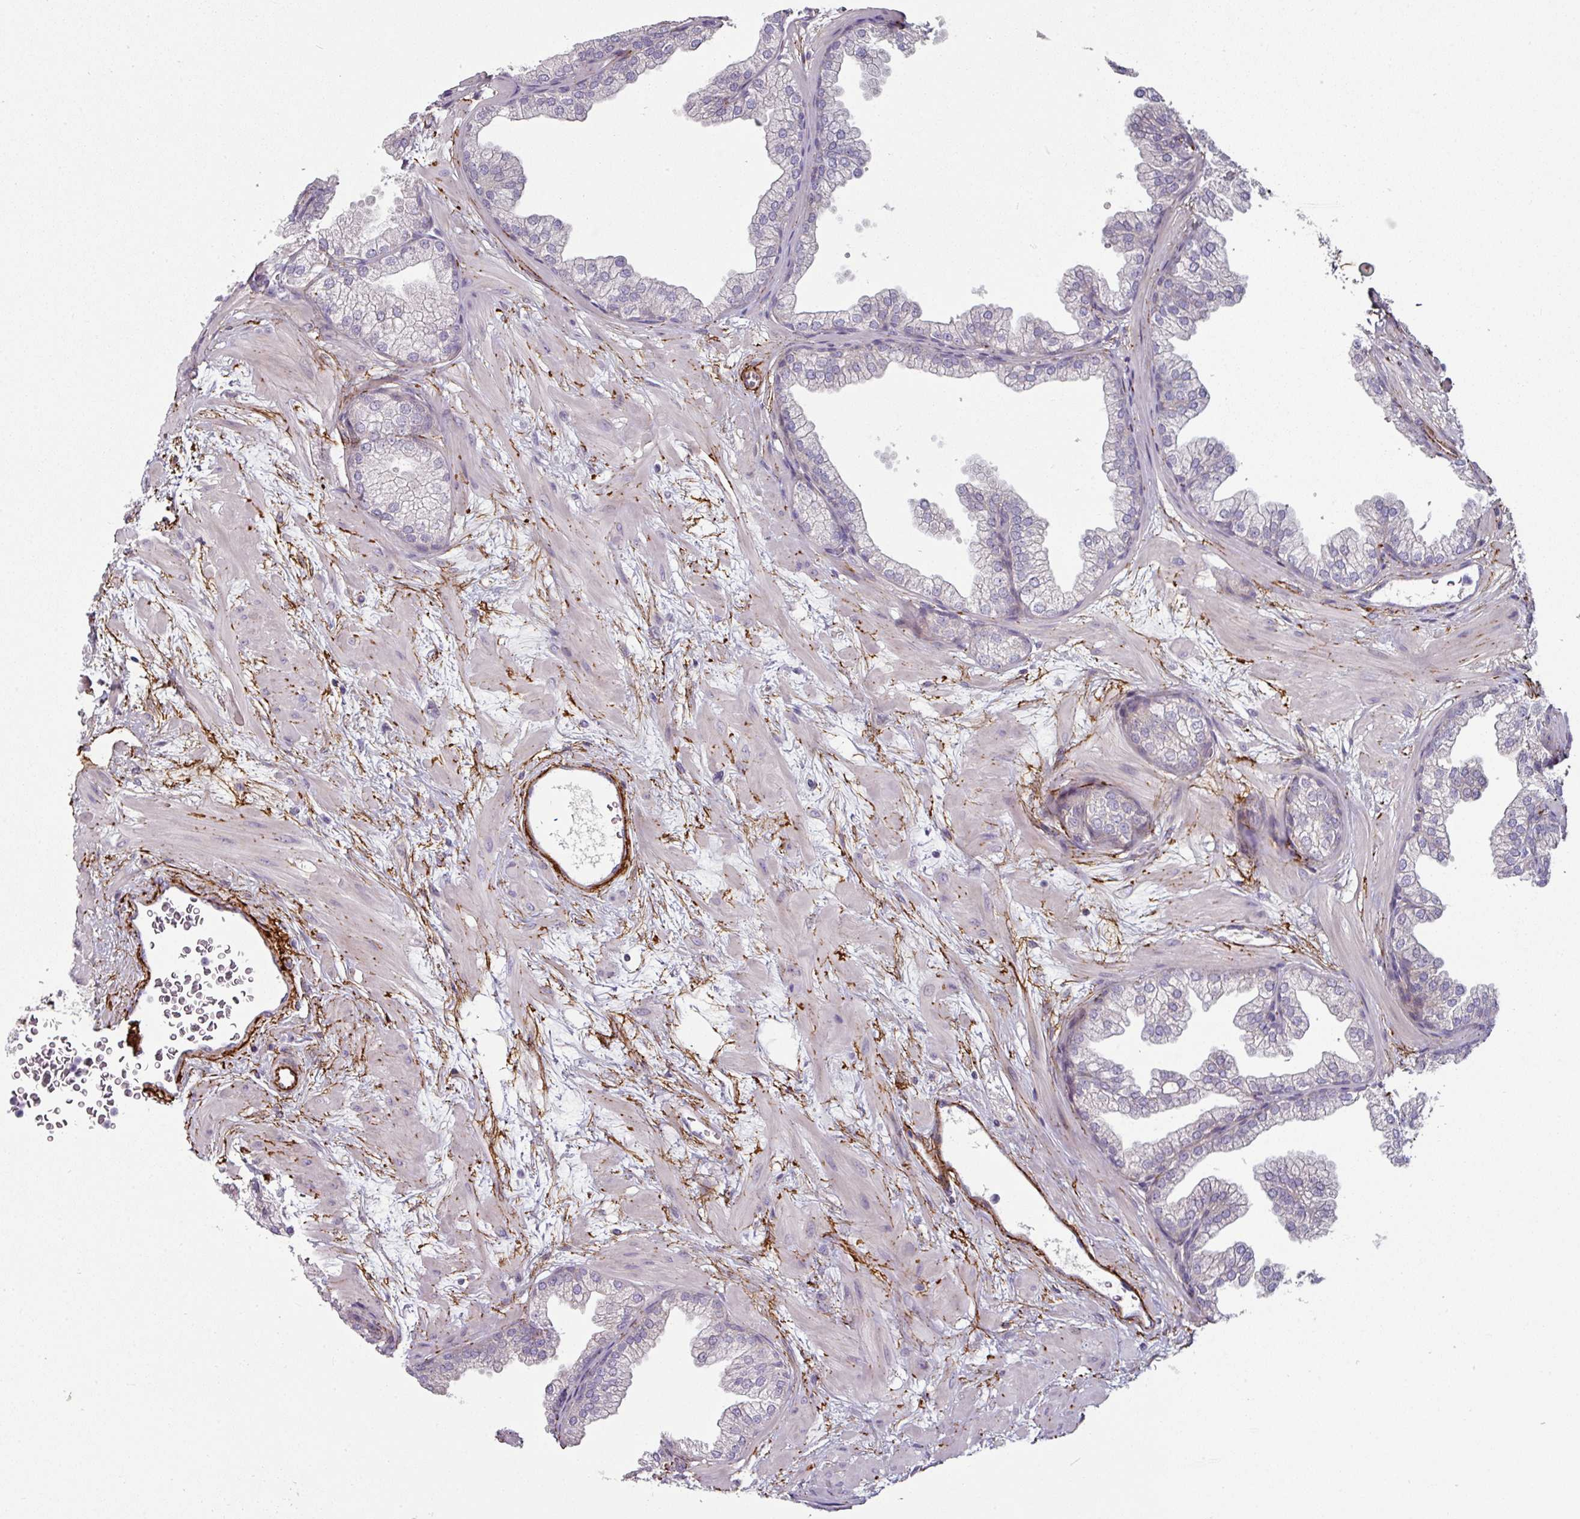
{"staining": {"intensity": "weak", "quantity": "<25%", "location": "cytoplasmic/membranous"}, "tissue": "prostate", "cell_type": "Glandular cells", "image_type": "normal", "snomed": [{"axis": "morphology", "description": "Normal tissue, NOS"}, {"axis": "topography", "description": "Prostate"}], "caption": "Histopathology image shows no significant protein staining in glandular cells of benign prostate. The staining was performed using DAB to visualize the protein expression in brown, while the nuclei were stained in blue with hematoxylin (Magnification: 20x).", "gene": "MTMR14", "patient": {"sex": "male", "age": 37}}